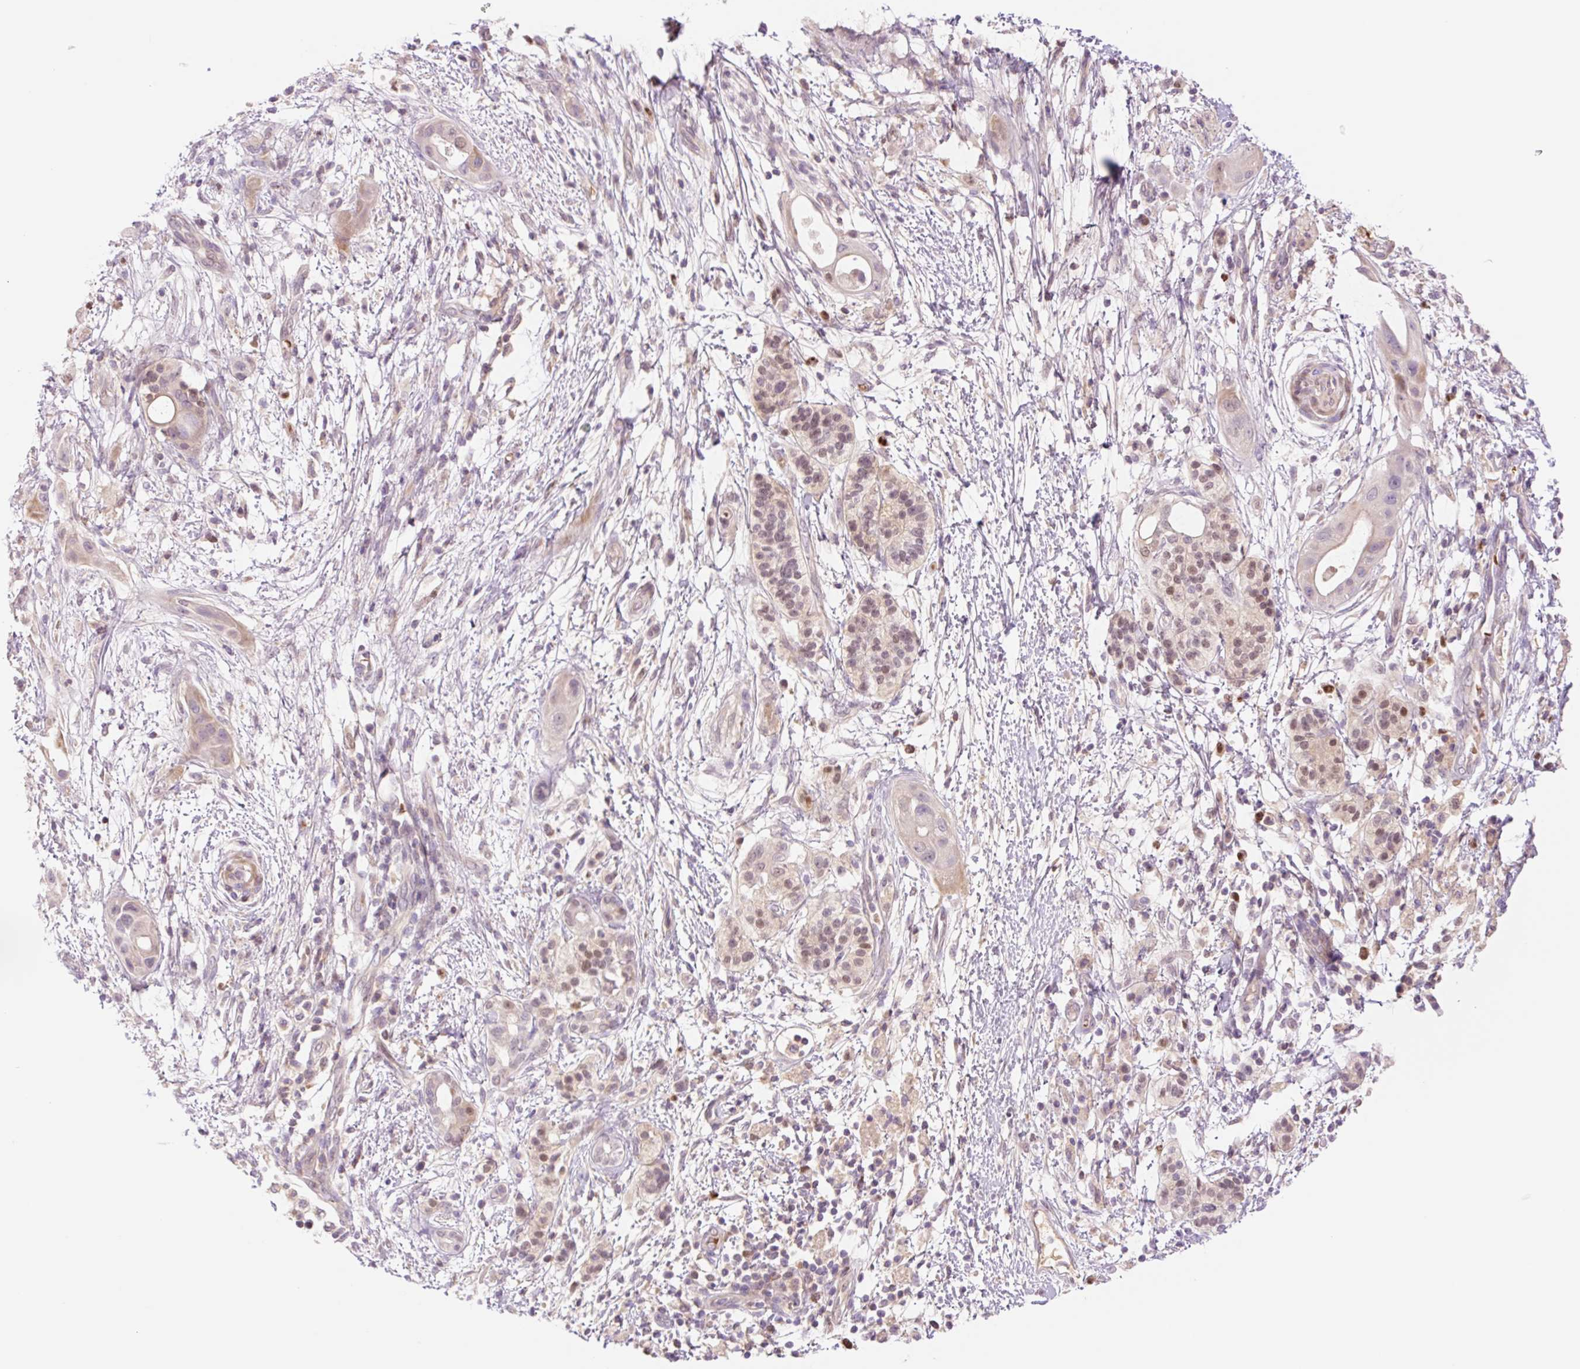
{"staining": {"intensity": "weak", "quantity": "<25%", "location": "nuclear"}, "tissue": "pancreatic cancer", "cell_type": "Tumor cells", "image_type": "cancer", "snomed": [{"axis": "morphology", "description": "Adenocarcinoma, NOS"}, {"axis": "topography", "description": "Pancreas"}], "caption": "A micrograph of human pancreatic adenocarcinoma is negative for staining in tumor cells. (Brightfield microscopy of DAB (3,3'-diaminobenzidine) immunohistochemistry at high magnification).", "gene": "HEBP1", "patient": {"sex": "male", "age": 68}}